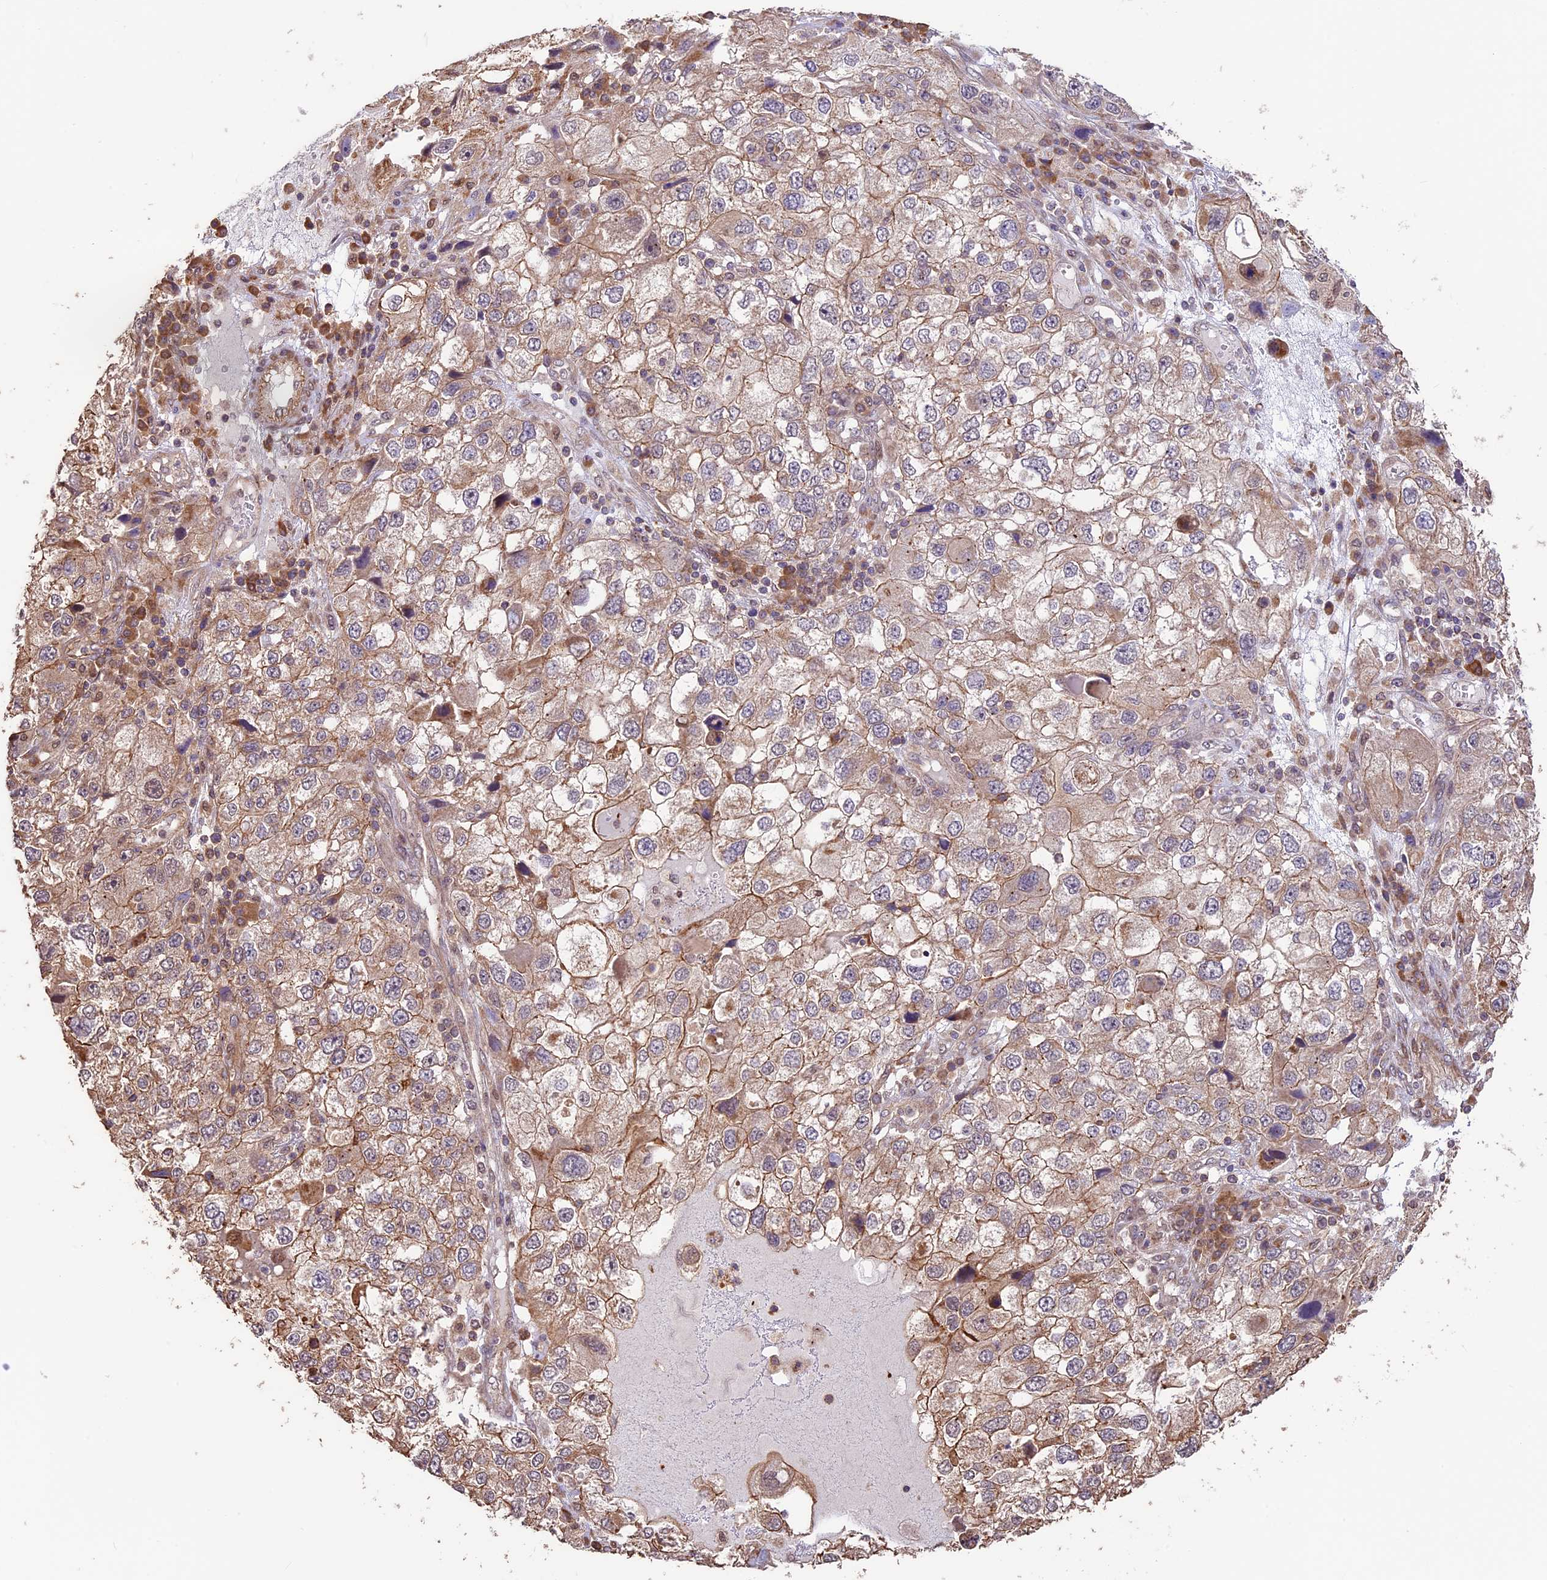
{"staining": {"intensity": "moderate", "quantity": ">75%", "location": "cytoplasmic/membranous"}, "tissue": "endometrial cancer", "cell_type": "Tumor cells", "image_type": "cancer", "snomed": [{"axis": "morphology", "description": "Adenocarcinoma, NOS"}, {"axis": "topography", "description": "Endometrium"}], "caption": "Adenocarcinoma (endometrial) was stained to show a protein in brown. There is medium levels of moderate cytoplasmic/membranous positivity in approximately >75% of tumor cells.", "gene": "BCAS4", "patient": {"sex": "female", "age": 49}}